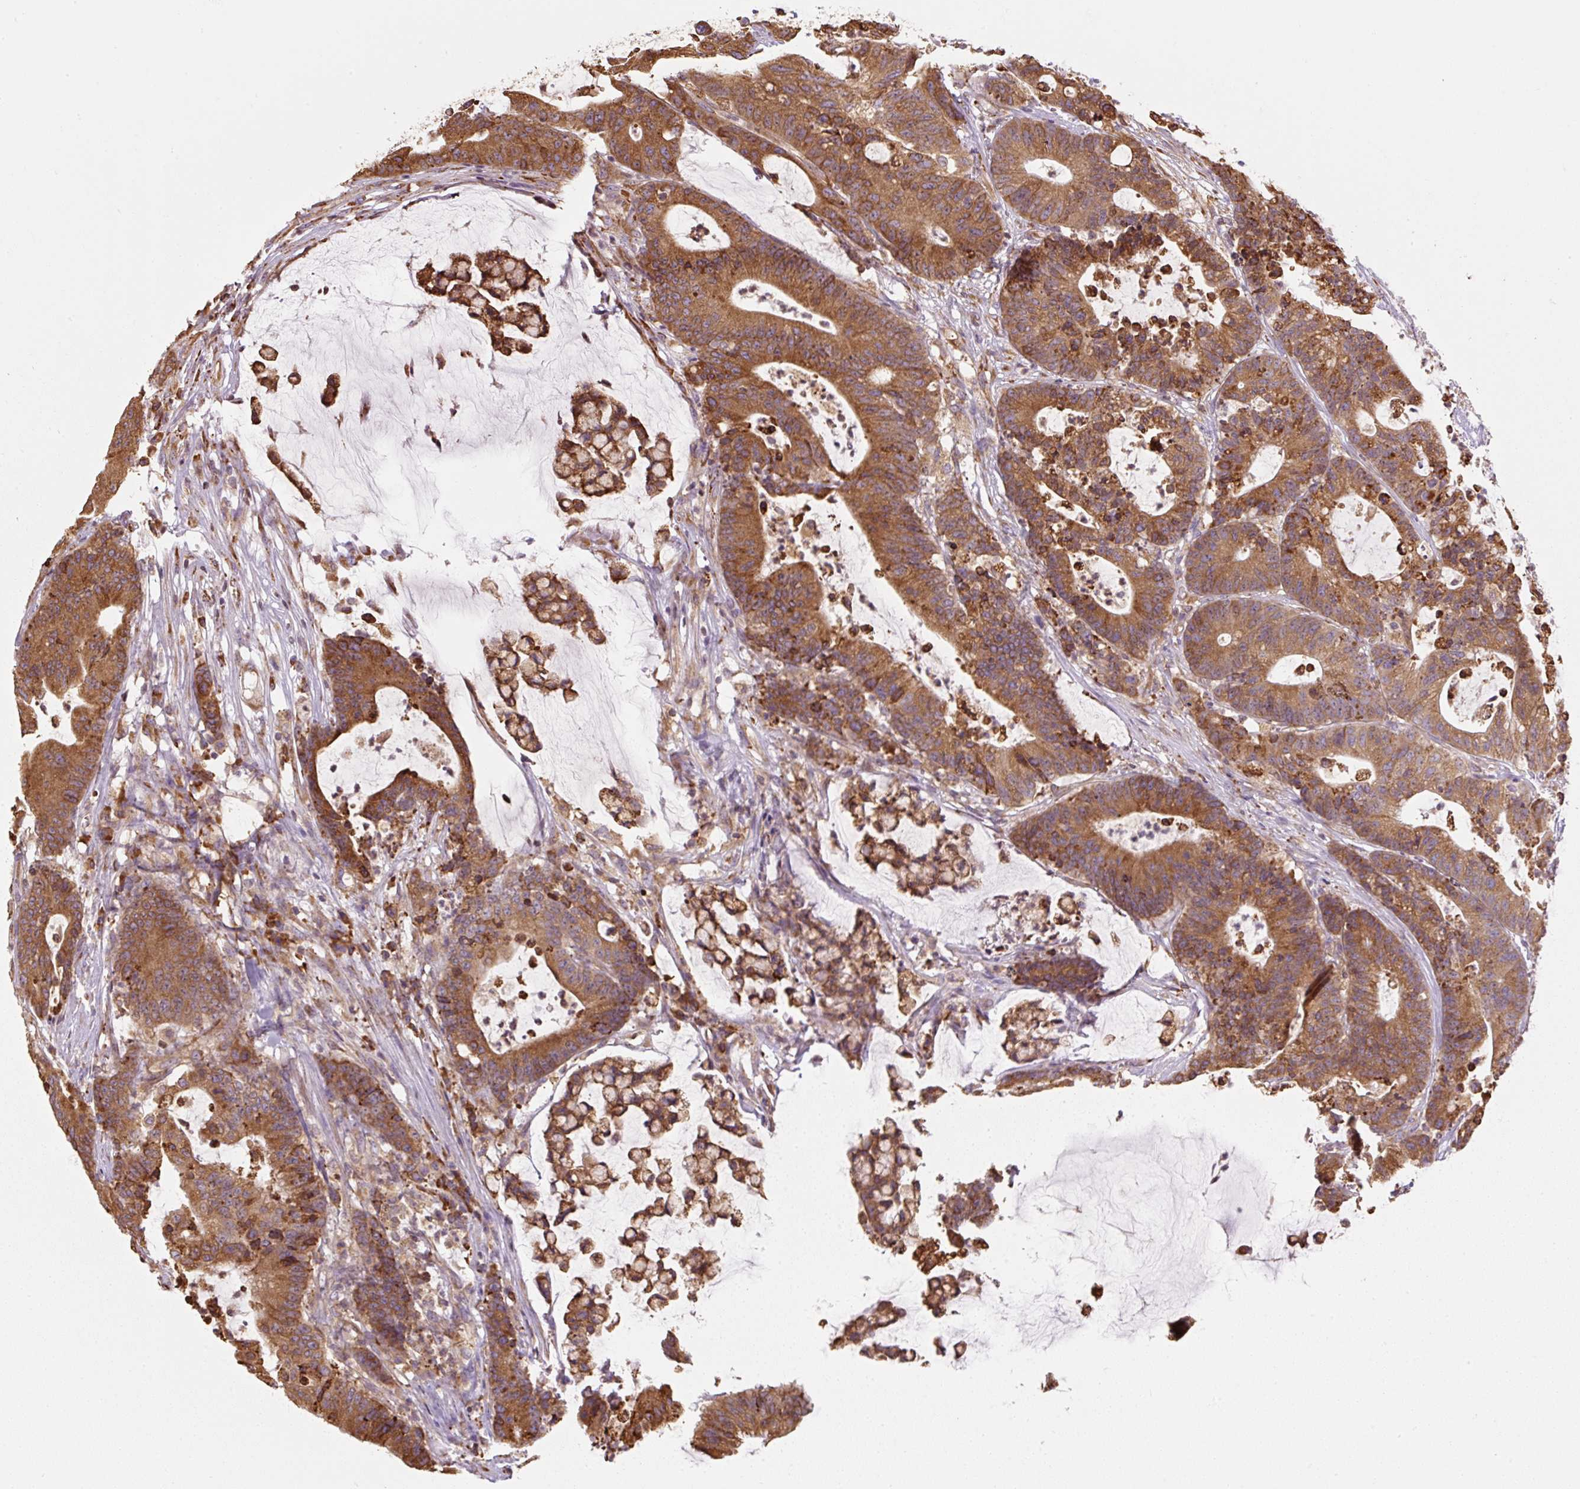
{"staining": {"intensity": "moderate", "quantity": ">75%", "location": "cytoplasmic/membranous"}, "tissue": "colorectal cancer", "cell_type": "Tumor cells", "image_type": "cancer", "snomed": [{"axis": "morphology", "description": "Adenocarcinoma, NOS"}, {"axis": "topography", "description": "Colon"}], "caption": "Protein analysis of adenocarcinoma (colorectal) tissue shows moderate cytoplasmic/membranous positivity in approximately >75% of tumor cells. (DAB (3,3'-diaminobenzidine) = brown stain, brightfield microscopy at high magnification).", "gene": "PRKCSH", "patient": {"sex": "female", "age": 84}}